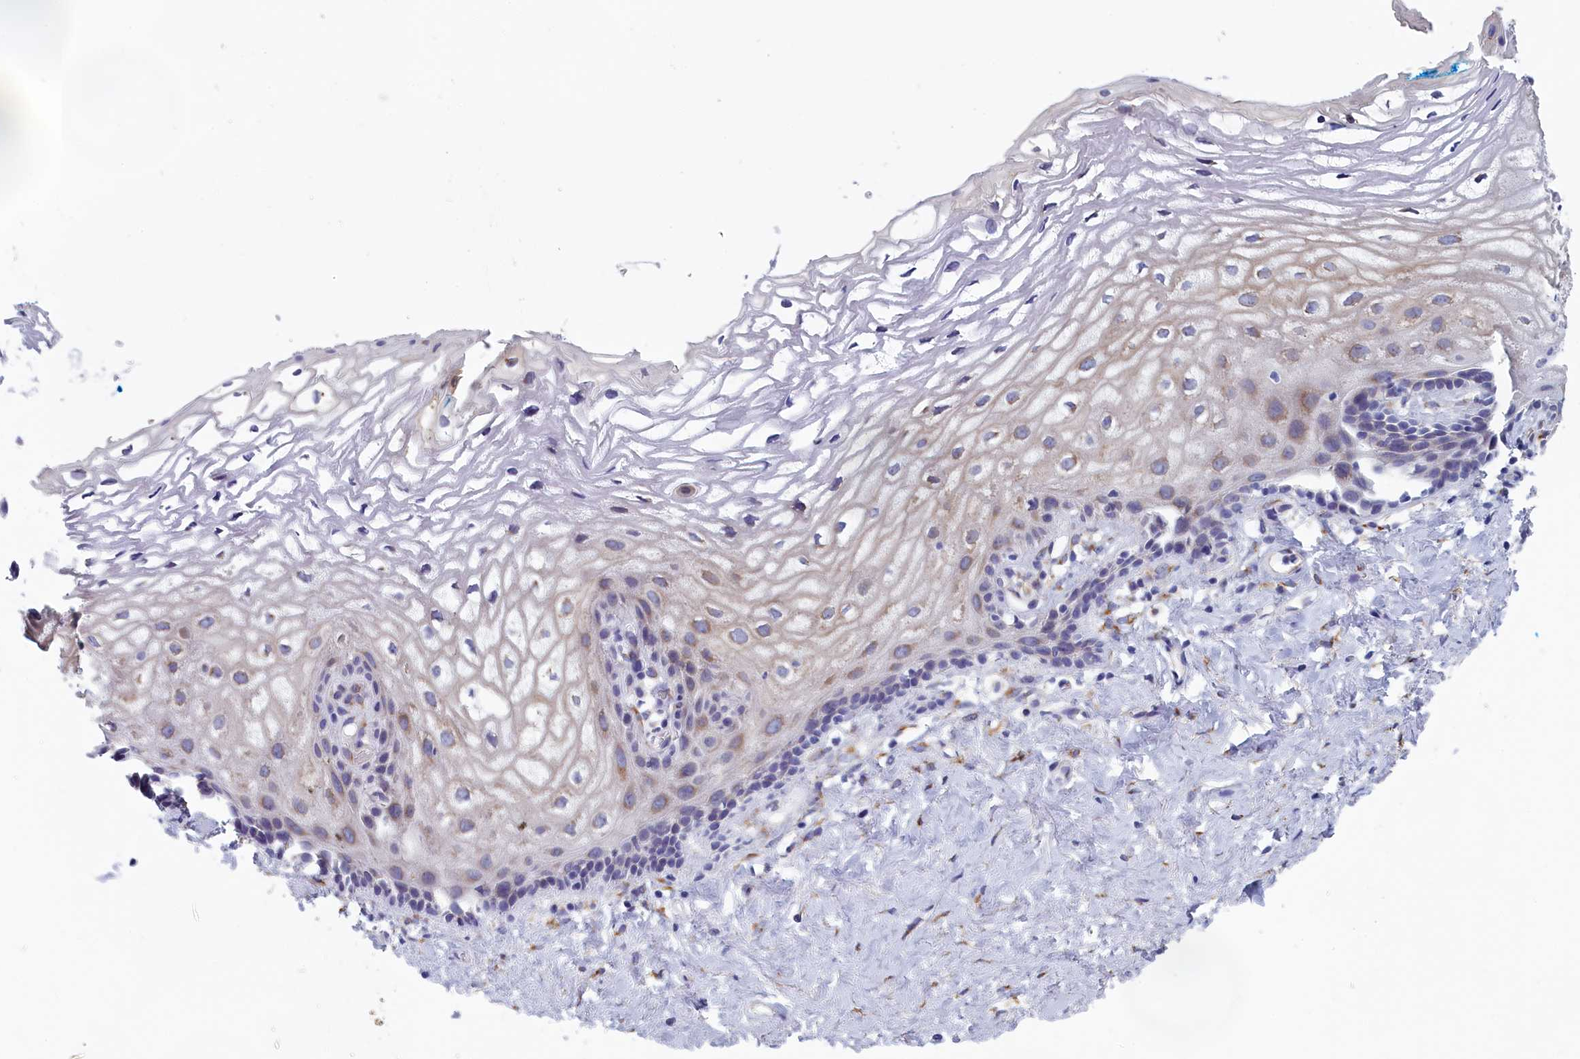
{"staining": {"intensity": "weak", "quantity": "25%-75%", "location": "cytoplasmic/membranous"}, "tissue": "vagina", "cell_type": "Squamous epithelial cells", "image_type": "normal", "snomed": [{"axis": "morphology", "description": "Normal tissue, NOS"}, {"axis": "morphology", "description": "Adenocarcinoma, NOS"}, {"axis": "topography", "description": "Rectum"}, {"axis": "topography", "description": "Vagina"}], "caption": "Immunohistochemical staining of benign vagina reveals low levels of weak cytoplasmic/membranous staining in approximately 25%-75% of squamous epithelial cells. (Brightfield microscopy of DAB IHC at high magnification).", "gene": "CCDC68", "patient": {"sex": "female", "age": 71}}